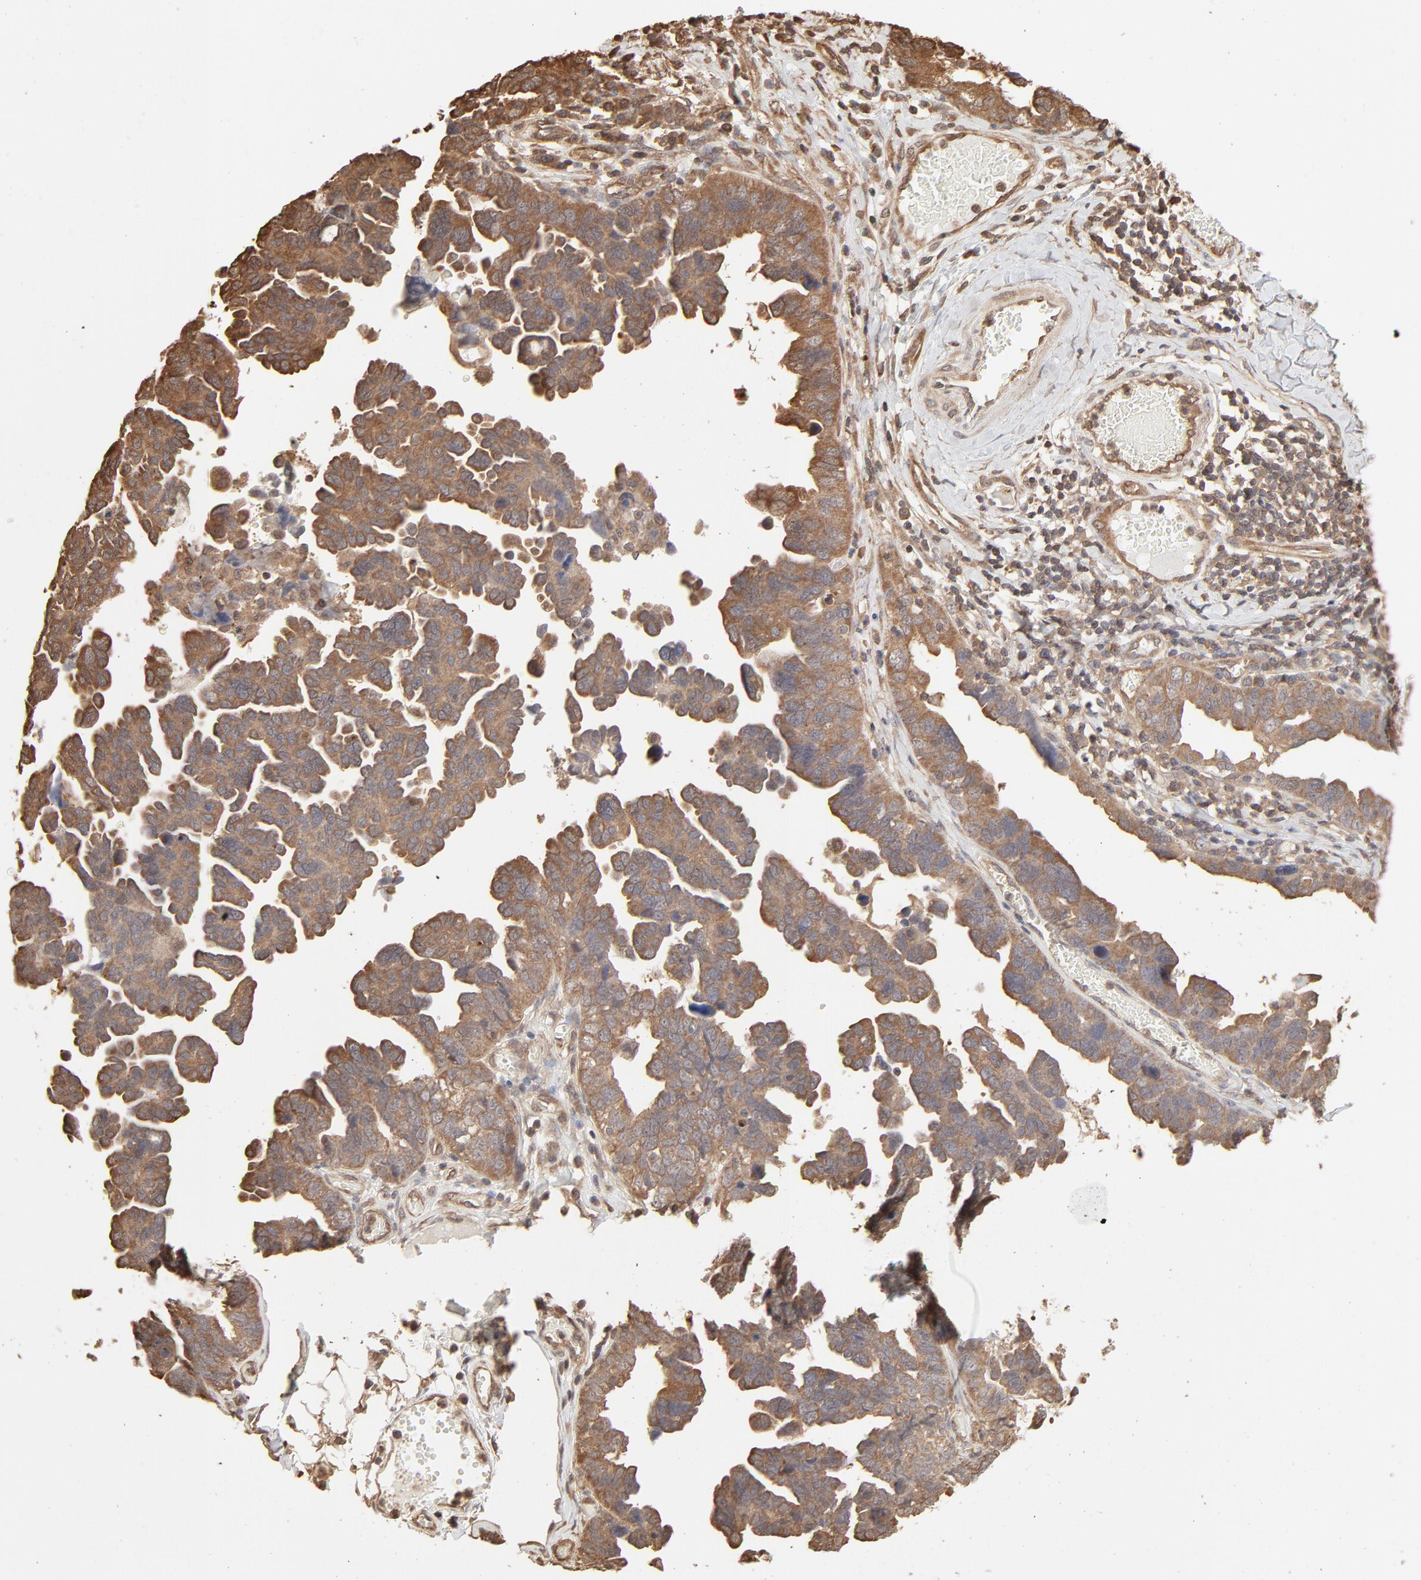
{"staining": {"intensity": "moderate", "quantity": ">75%", "location": "cytoplasmic/membranous"}, "tissue": "ovarian cancer", "cell_type": "Tumor cells", "image_type": "cancer", "snomed": [{"axis": "morphology", "description": "Cystadenocarcinoma, serous, NOS"}, {"axis": "topography", "description": "Ovary"}], "caption": "Human ovarian cancer stained with a protein marker displays moderate staining in tumor cells.", "gene": "PPP2CA", "patient": {"sex": "female", "age": 64}}